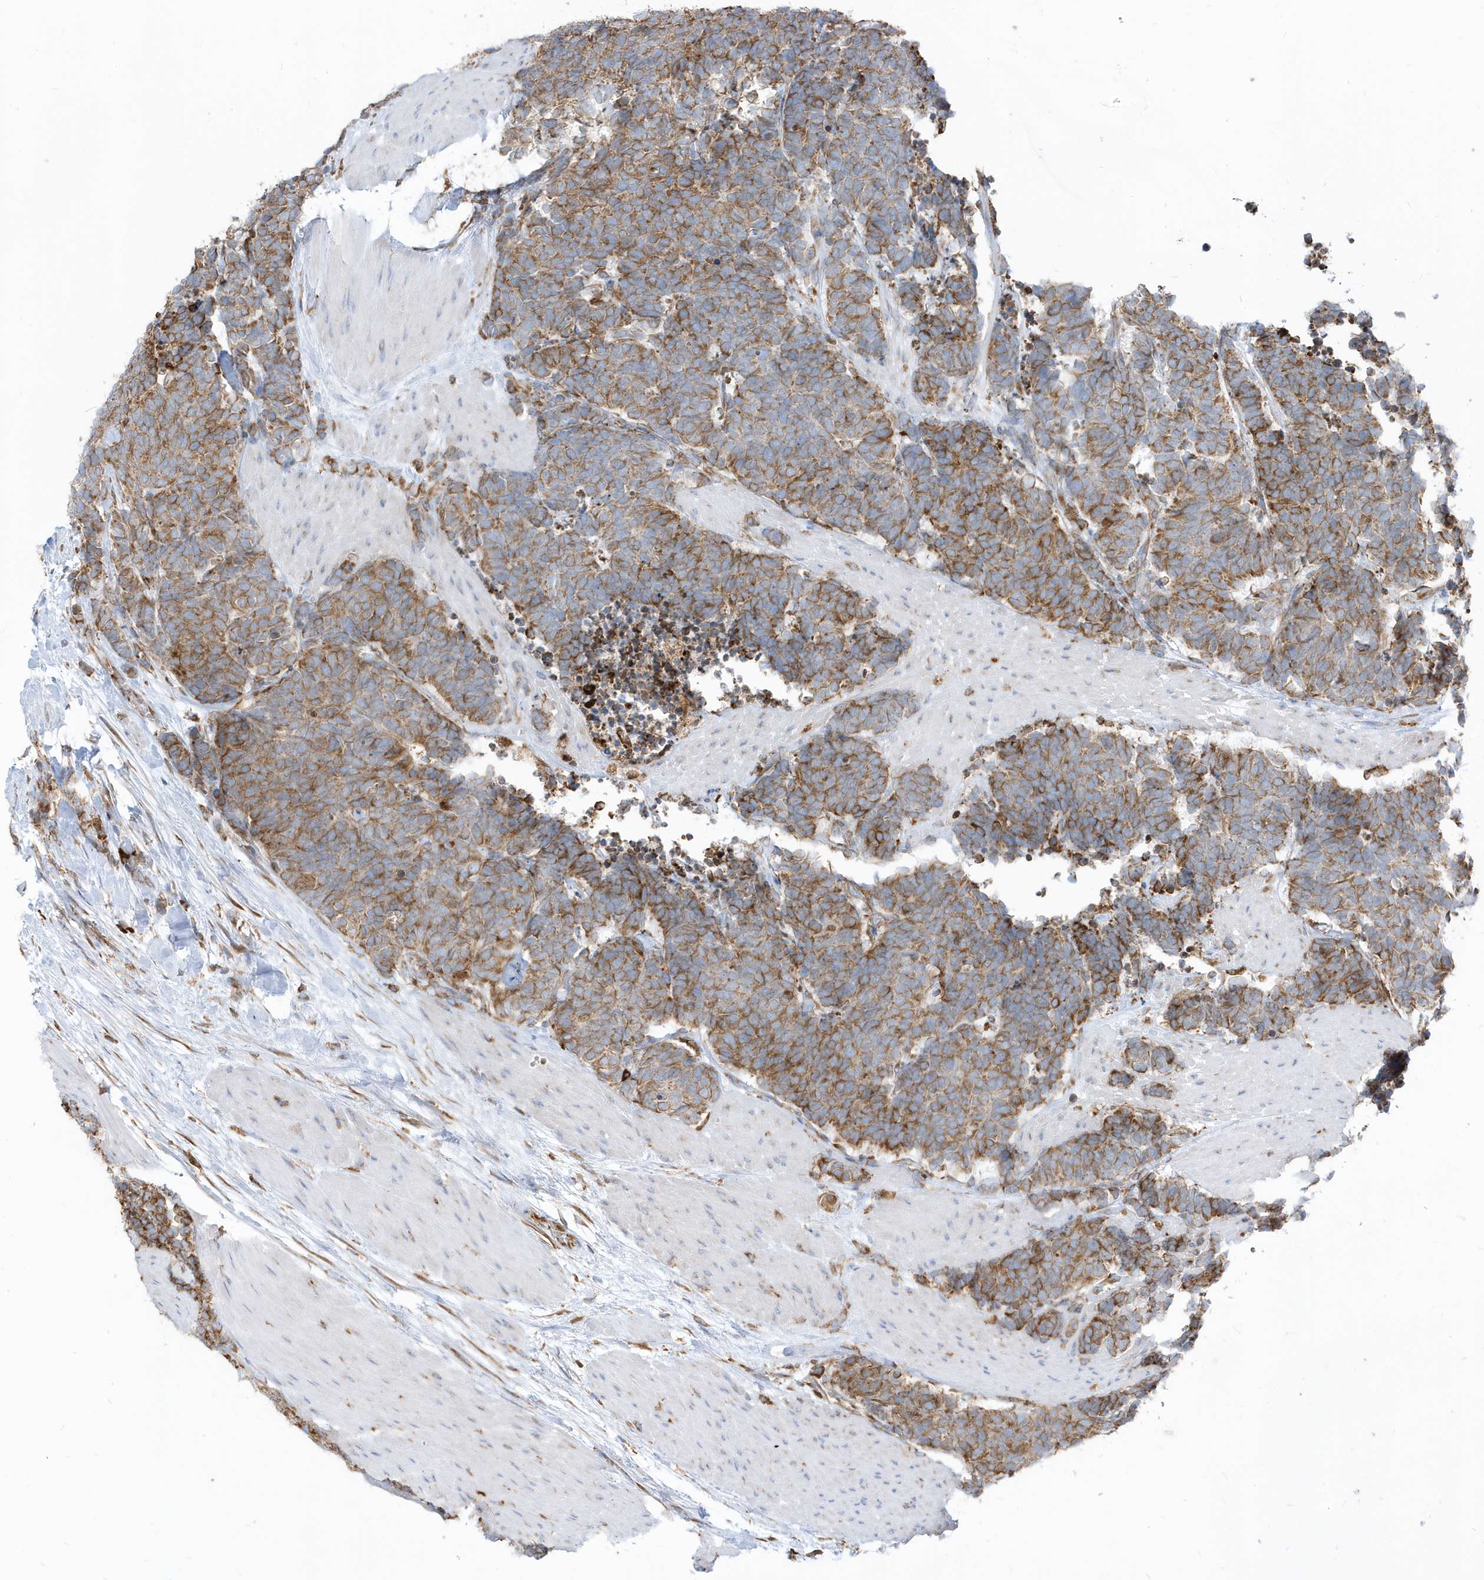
{"staining": {"intensity": "moderate", "quantity": ">75%", "location": "cytoplasmic/membranous"}, "tissue": "carcinoid", "cell_type": "Tumor cells", "image_type": "cancer", "snomed": [{"axis": "morphology", "description": "Carcinoma, NOS"}, {"axis": "morphology", "description": "Carcinoid, malignant, NOS"}, {"axis": "topography", "description": "Urinary bladder"}], "caption": "Moderate cytoplasmic/membranous protein expression is present in approximately >75% of tumor cells in carcinoid. (DAB (3,3'-diaminobenzidine) IHC with brightfield microscopy, high magnification).", "gene": "PDIA6", "patient": {"sex": "male", "age": 57}}